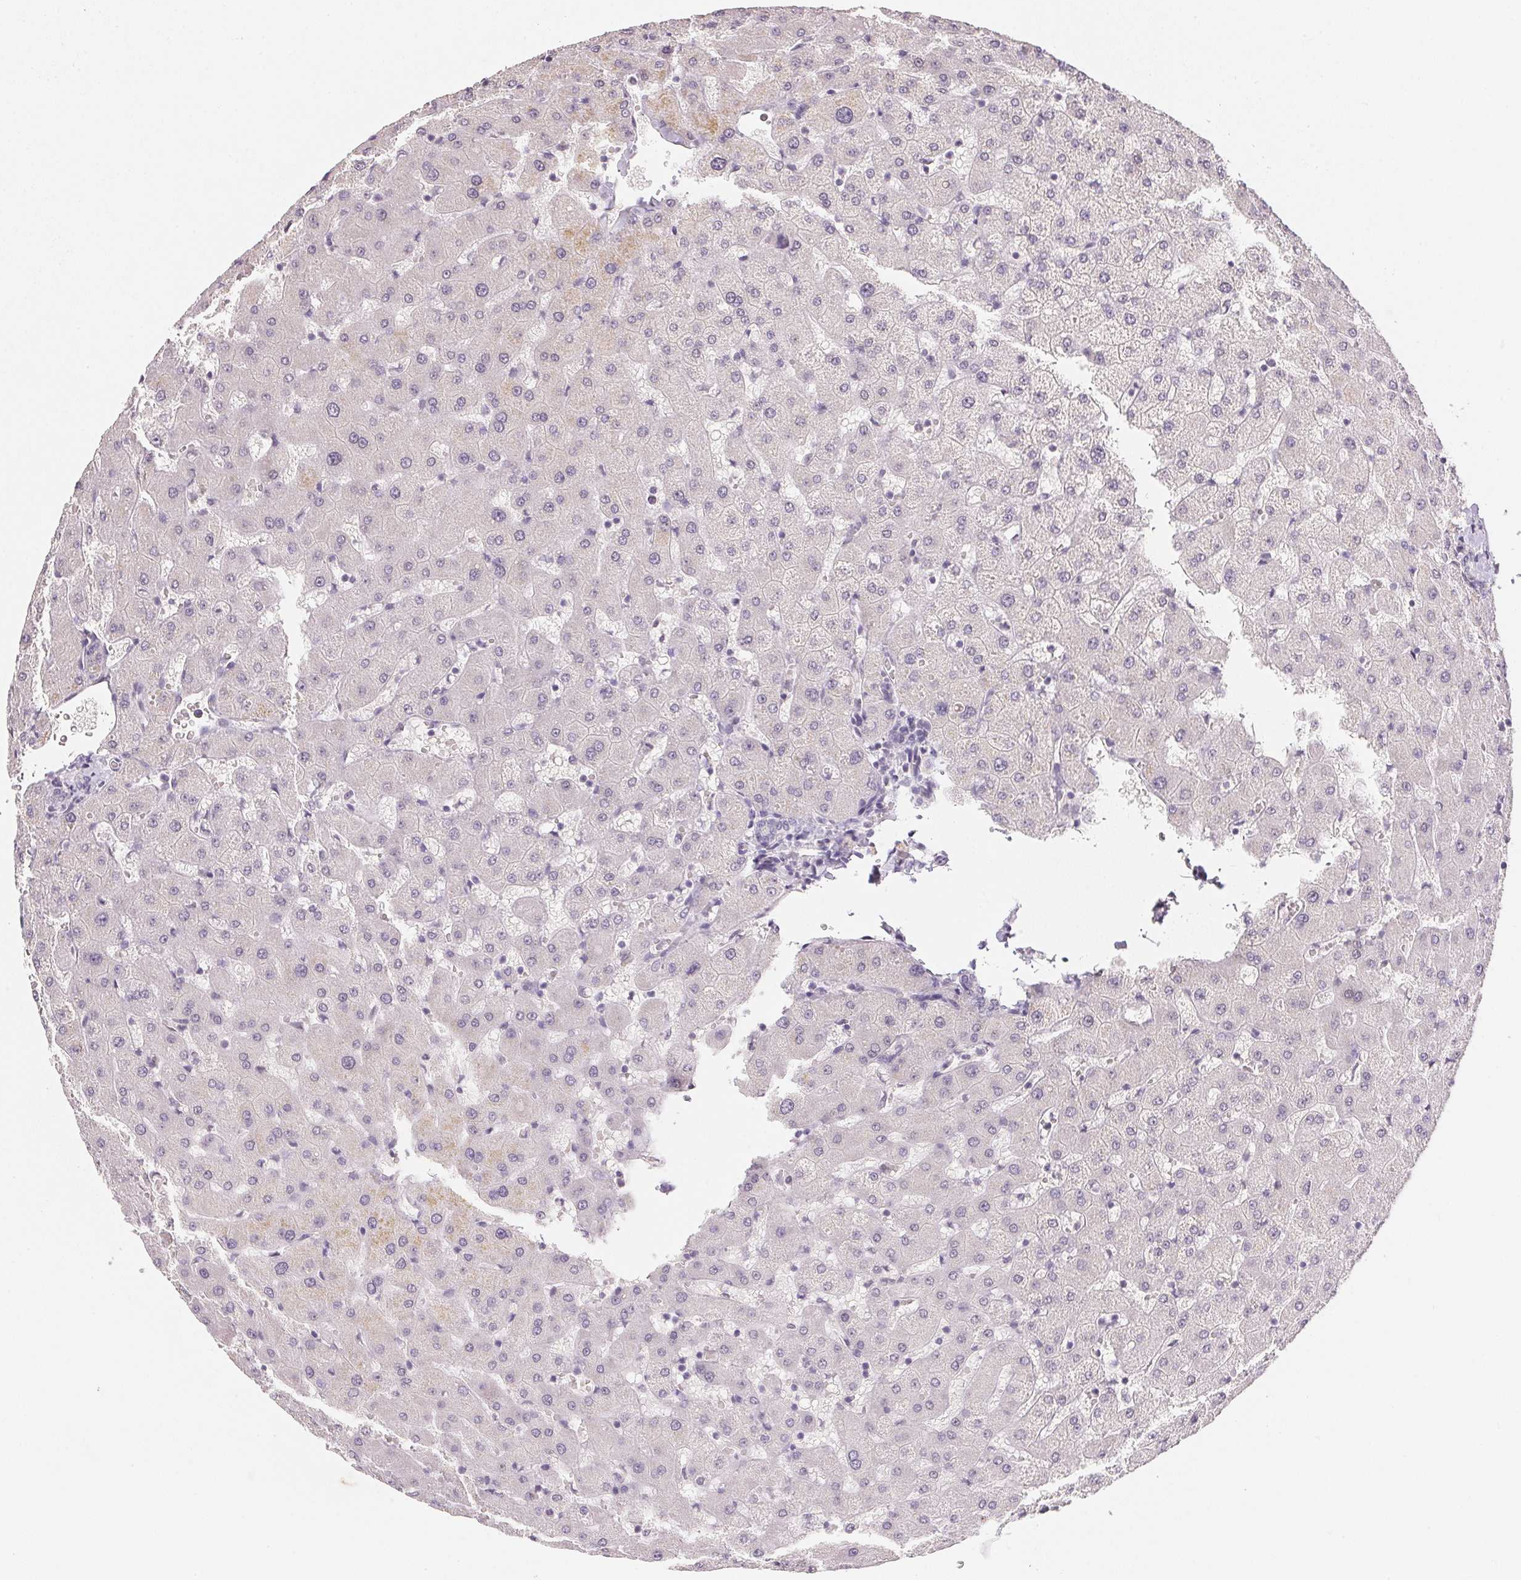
{"staining": {"intensity": "negative", "quantity": "none", "location": "none"}, "tissue": "liver", "cell_type": "Cholangiocytes", "image_type": "normal", "snomed": [{"axis": "morphology", "description": "Normal tissue, NOS"}, {"axis": "topography", "description": "Liver"}], "caption": "IHC histopathology image of unremarkable liver: human liver stained with DAB exhibits no significant protein staining in cholangiocytes.", "gene": "POLR3G", "patient": {"sex": "female", "age": 63}}